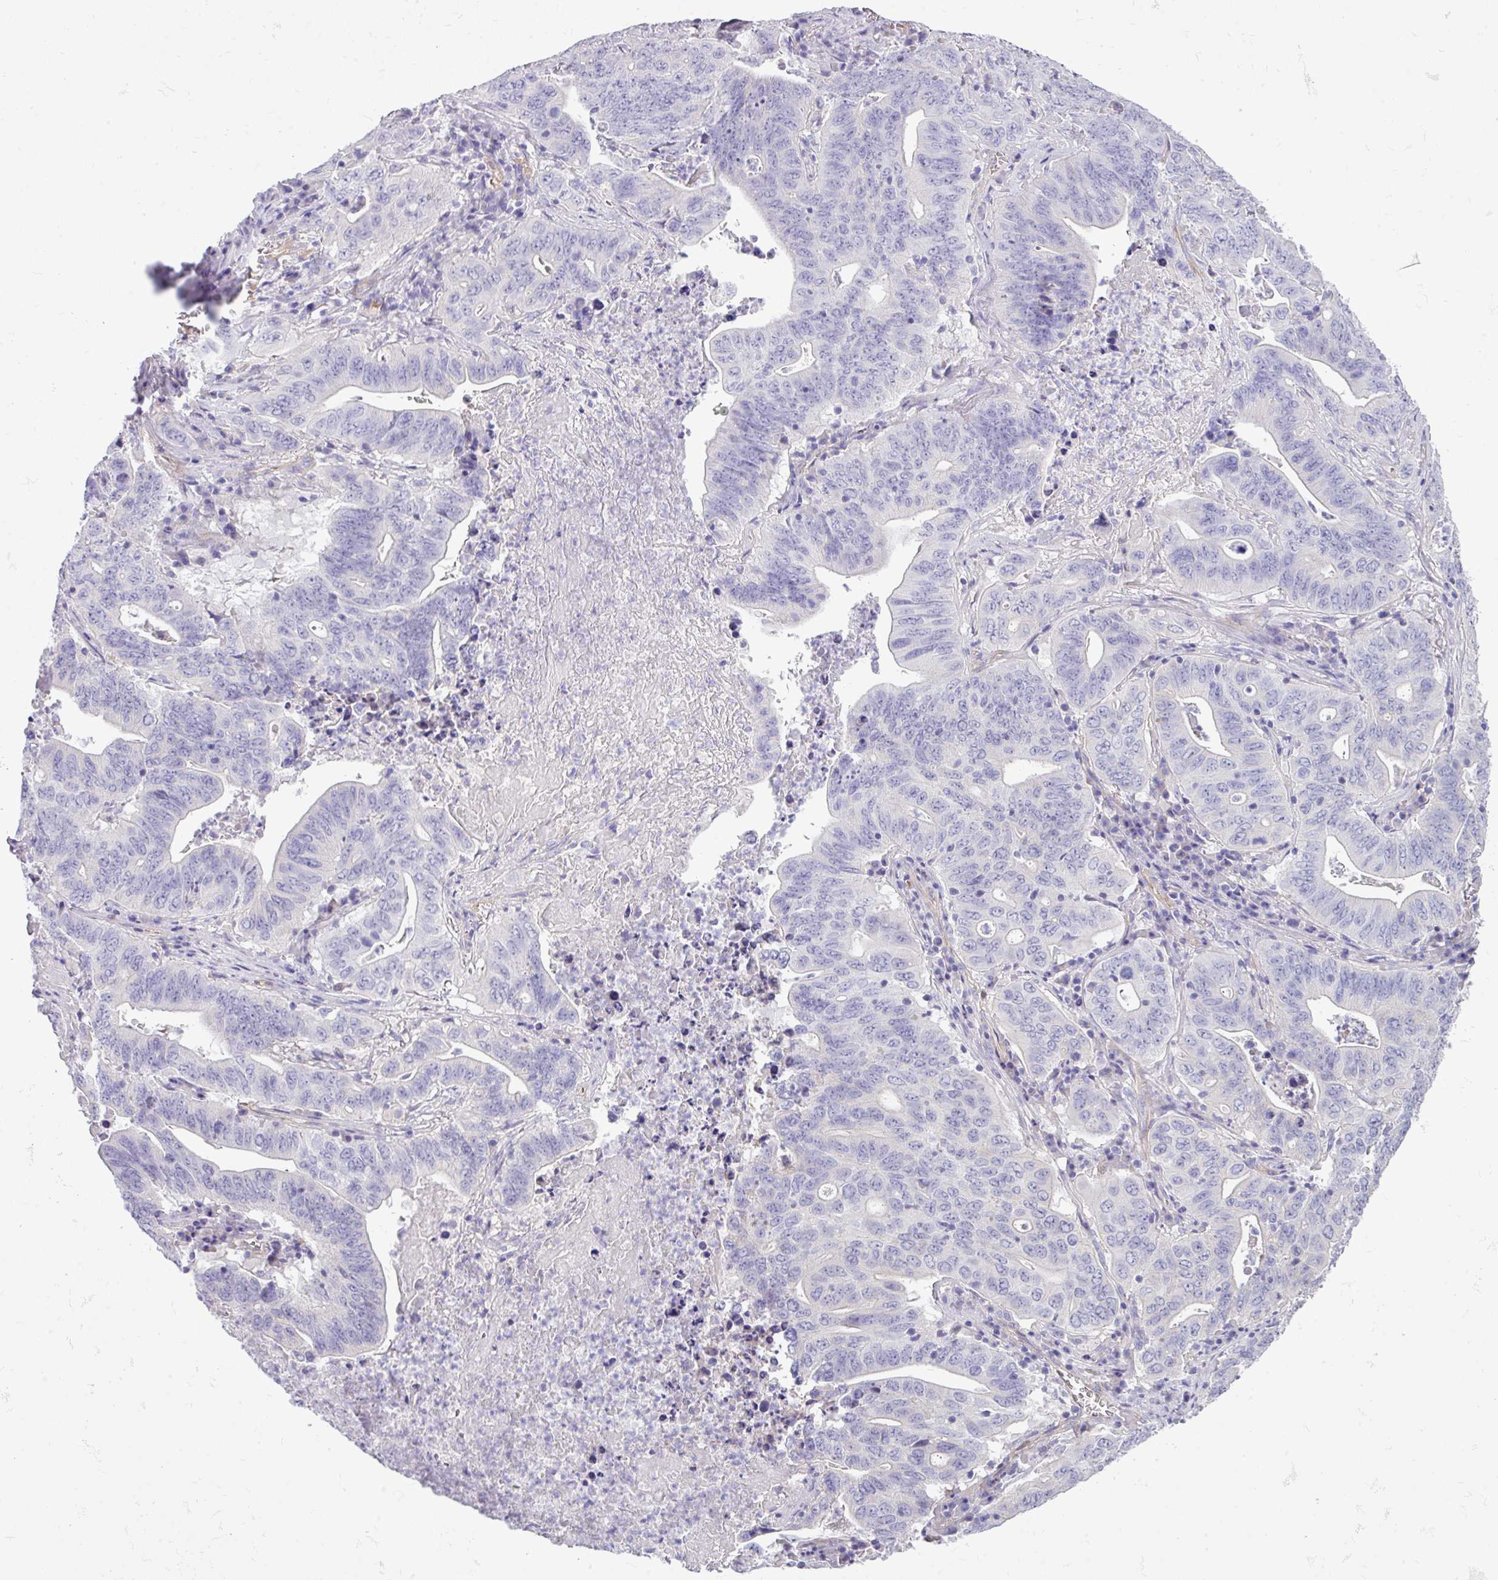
{"staining": {"intensity": "negative", "quantity": "none", "location": "none"}, "tissue": "lung cancer", "cell_type": "Tumor cells", "image_type": "cancer", "snomed": [{"axis": "morphology", "description": "Adenocarcinoma, NOS"}, {"axis": "topography", "description": "Lung"}], "caption": "Tumor cells show no significant protein positivity in lung cancer (adenocarcinoma).", "gene": "KIRREL3", "patient": {"sex": "female", "age": 60}}